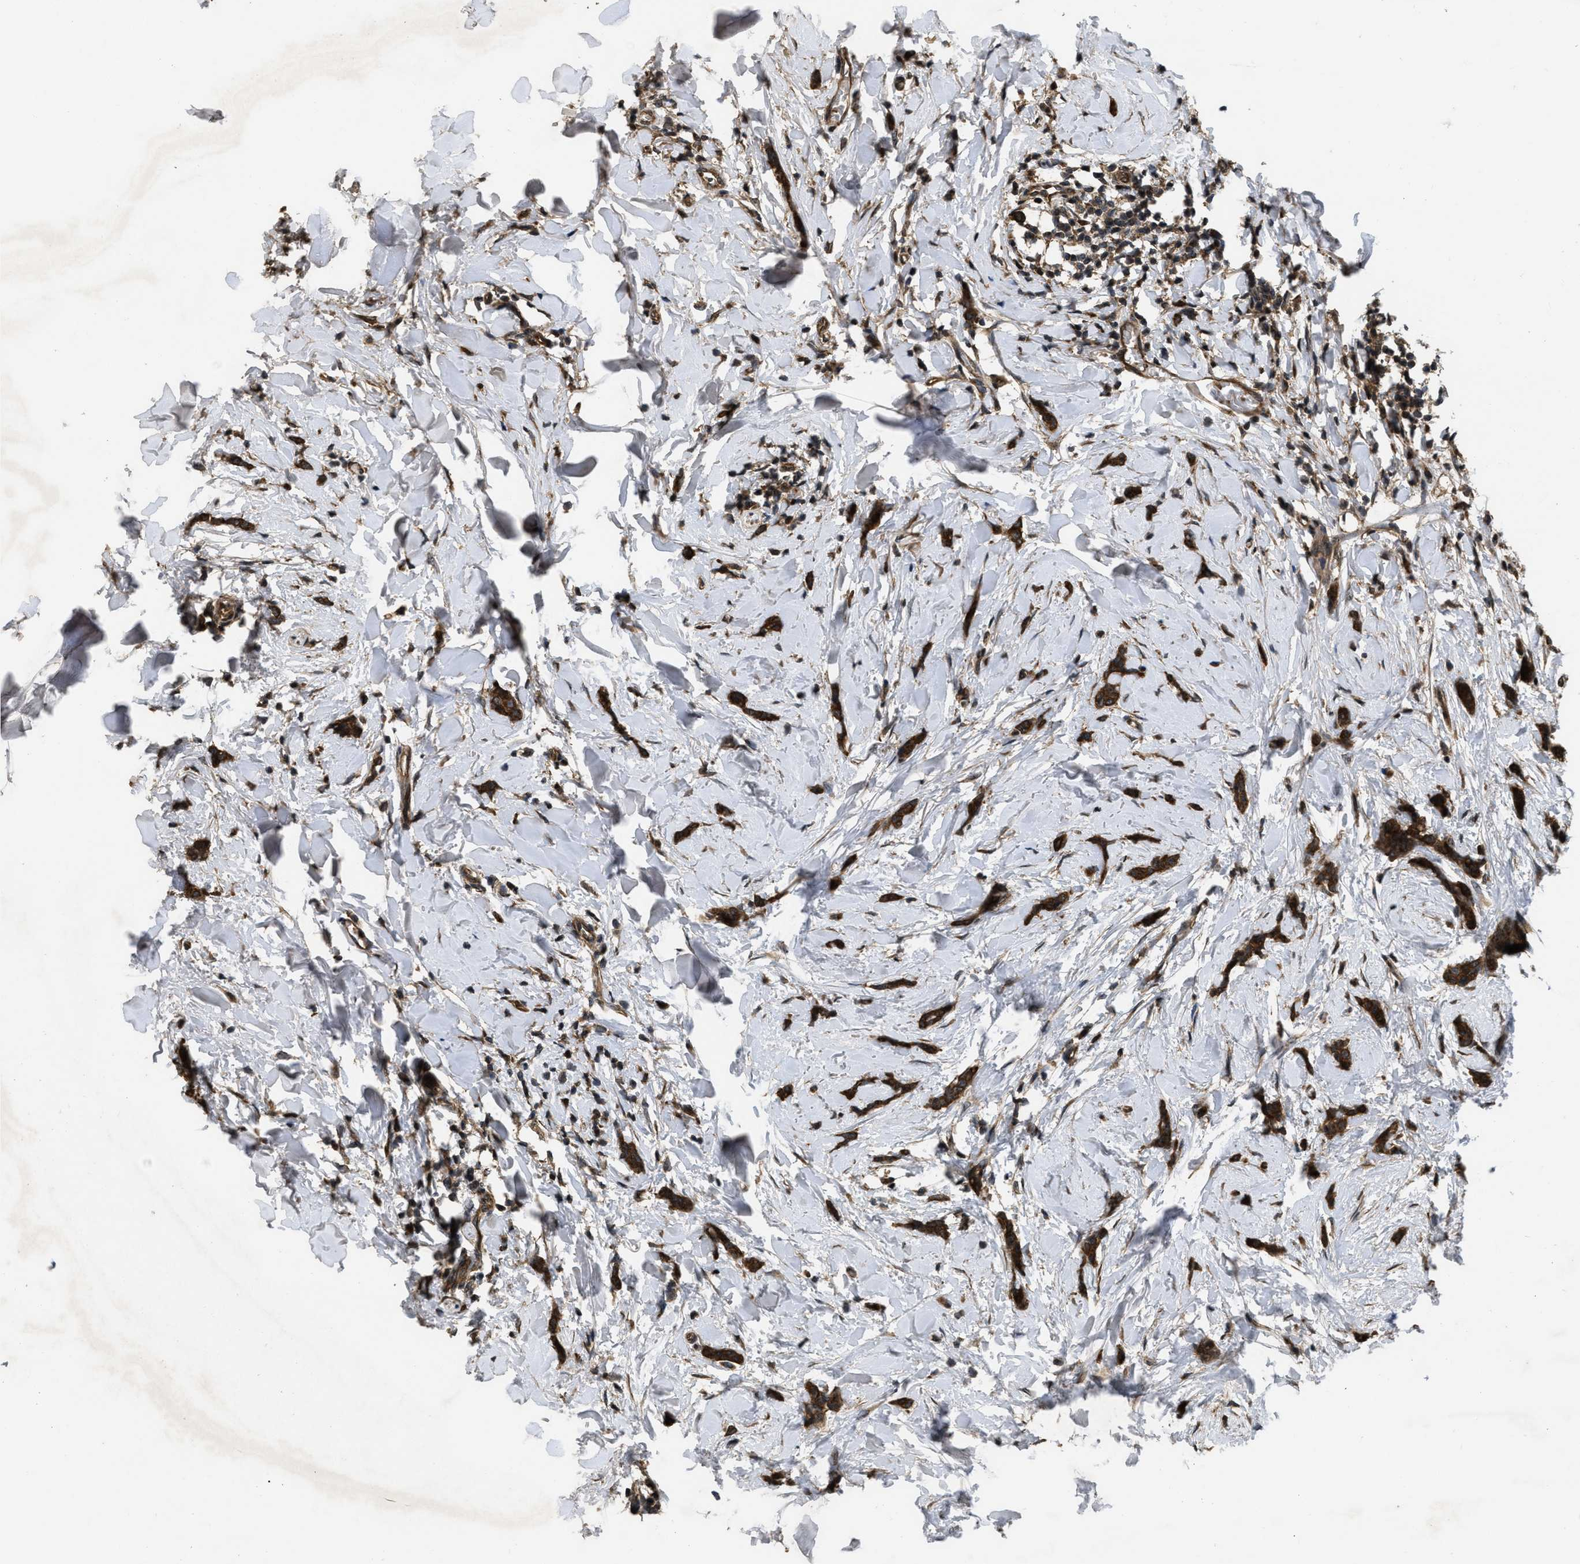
{"staining": {"intensity": "strong", "quantity": ">75%", "location": "cytoplasmic/membranous"}, "tissue": "breast cancer", "cell_type": "Tumor cells", "image_type": "cancer", "snomed": [{"axis": "morphology", "description": "Lobular carcinoma"}, {"axis": "topography", "description": "Skin"}, {"axis": "topography", "description": "Breast"}], "caption": "The image demonstrates staining of breast cancer (lobular carcinoma), revealing strong cytoplasmic/membranous protein expression (brown color) within tumor cells.", "gene": "SPTLC1", "patient": {"sex": "female", "age": 46}}